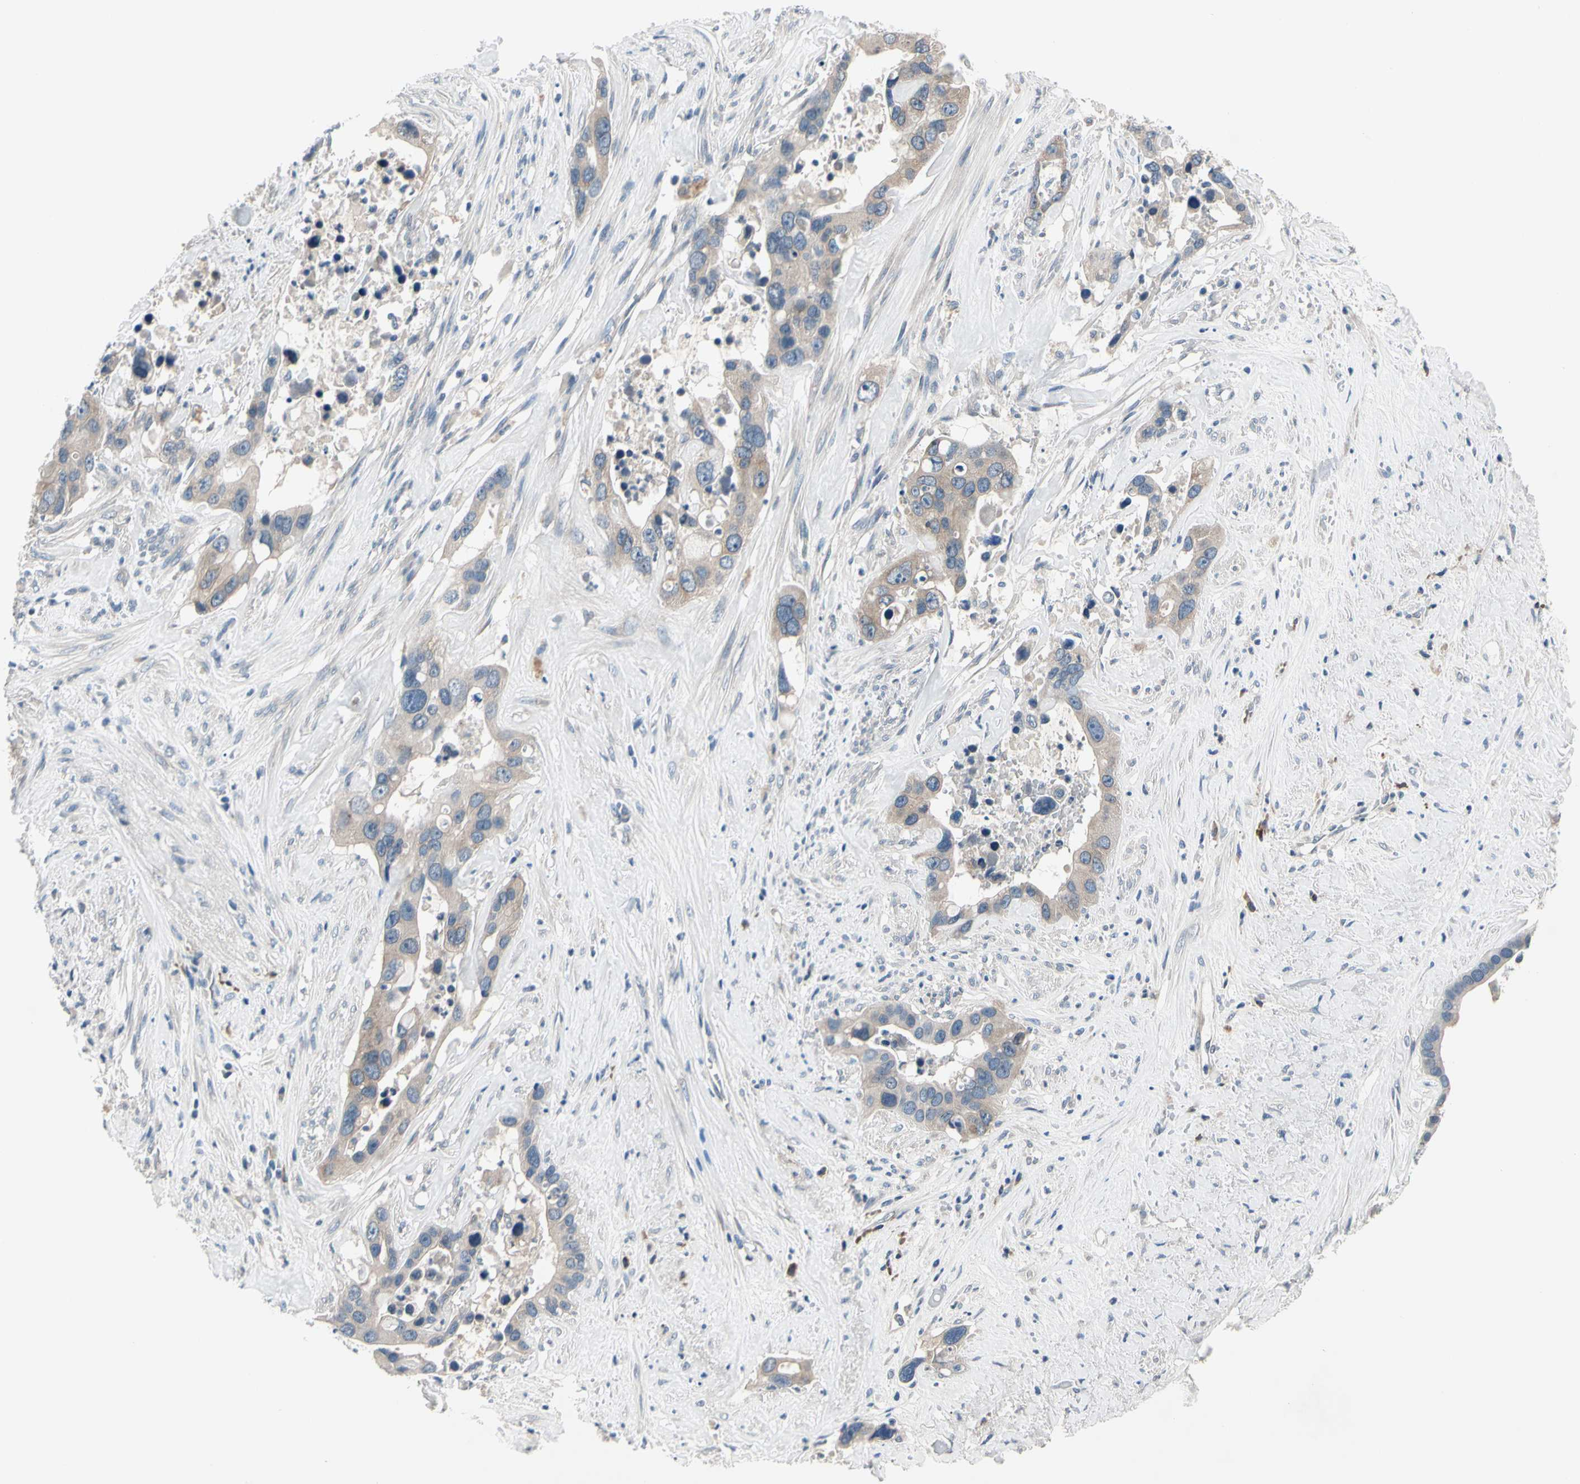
{"staining": {"intensity": "weak", "quantity": "25%-75%", "location": "cytoplasmic/membranous"}, "tissue": "liver cancer", "cell_type": "Tumor cells", "image_type": "cancer", "snomed": [{"axis": "morphology", "description": "Cholangiocarcinoma"}, {"axis": "topography", "description": "Liver"}], "caption": "Immunohistochemical staining of human liver cancer exhibits low levels of weak cytoplasmic/membranous protein positivity in approximately 25%-75% of tumor cells.", "gene": "SELENOK", "patient": {"sex": "female", "age": 65}}